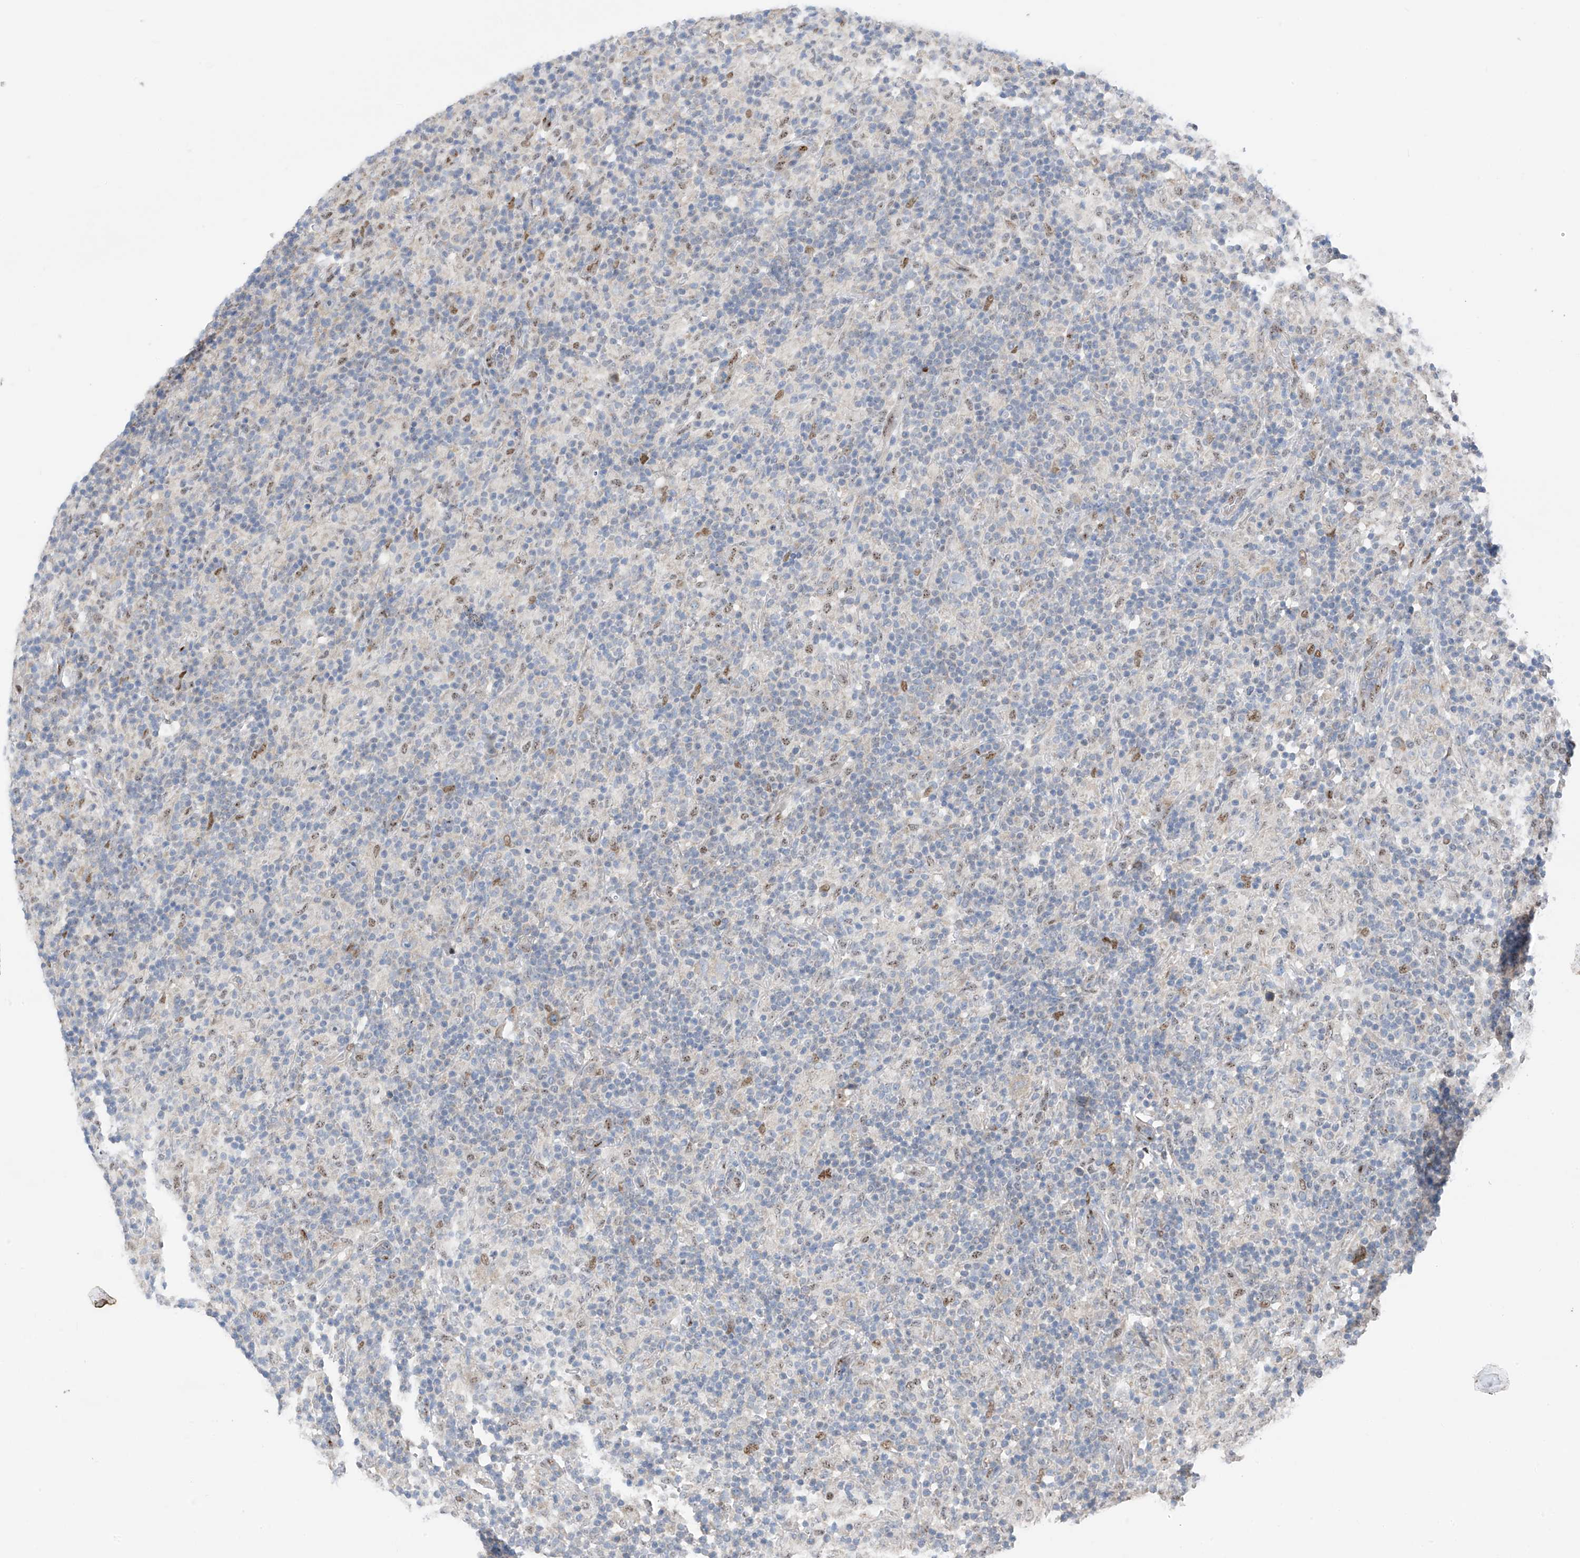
{"staining": {"intensity": "weak", "quantity": "25%-75%", "location": "nuclear"}, "tissue": "lymphoma", "cell_type": "Tumor cells", "image_type": "cancer", "snomed": [{"axis": "morphology", "description": "Hodgkin's disease, NOS"}, {"axis": "topography", "description": "Lymph node"}], "caption": "DAB (3,3'-diaminobenzidine) immunohistochemical staining of human Hodgkin's disease exhibits weak nuclear protein staining in approximately 25%-75% of tumor cells.", "gene": "RPL4", "patient": {"sex": "male", "age": 70}}